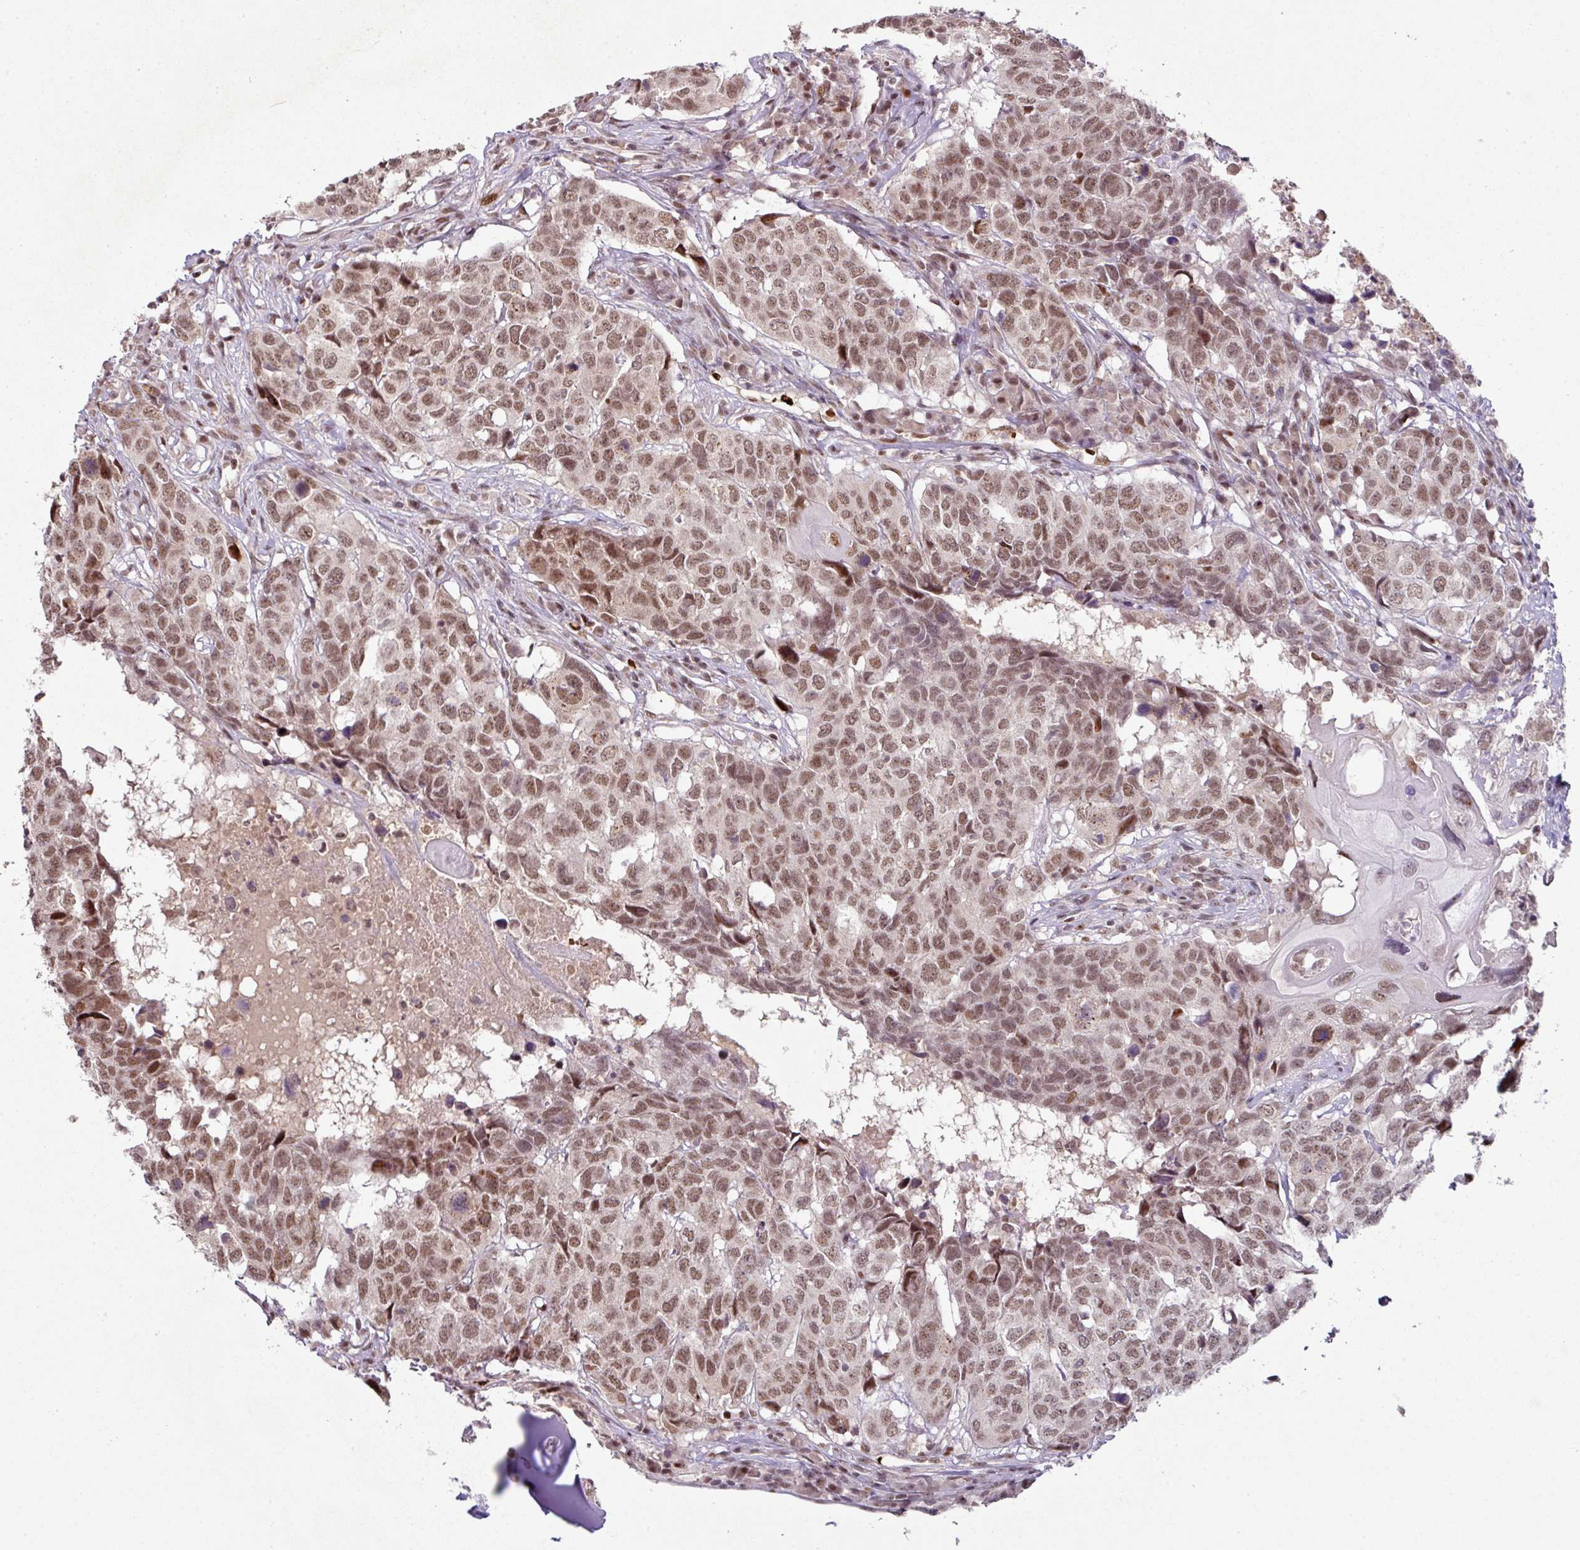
{"staining": {"intensity": "moderate", "quantity": ">75%", "location": "nuclear"}, "tissue": "head and neck cancer", "cell_type": "Tumor cells", "image_type": "cancer", "snomed": [{"axis": "morphology", "description": "Squamous cell carcinoma, NOS"}, {"axis": "topography", "description": "Head-Neck"}], "caption": "A histopathology image of human head and neck squamous cell carcinoma stained for a protein exhibits moderate nuclear brown staining in tumor cells.", "gene": "NEIL1", "patient": {"sex": "male", "age": 66}}